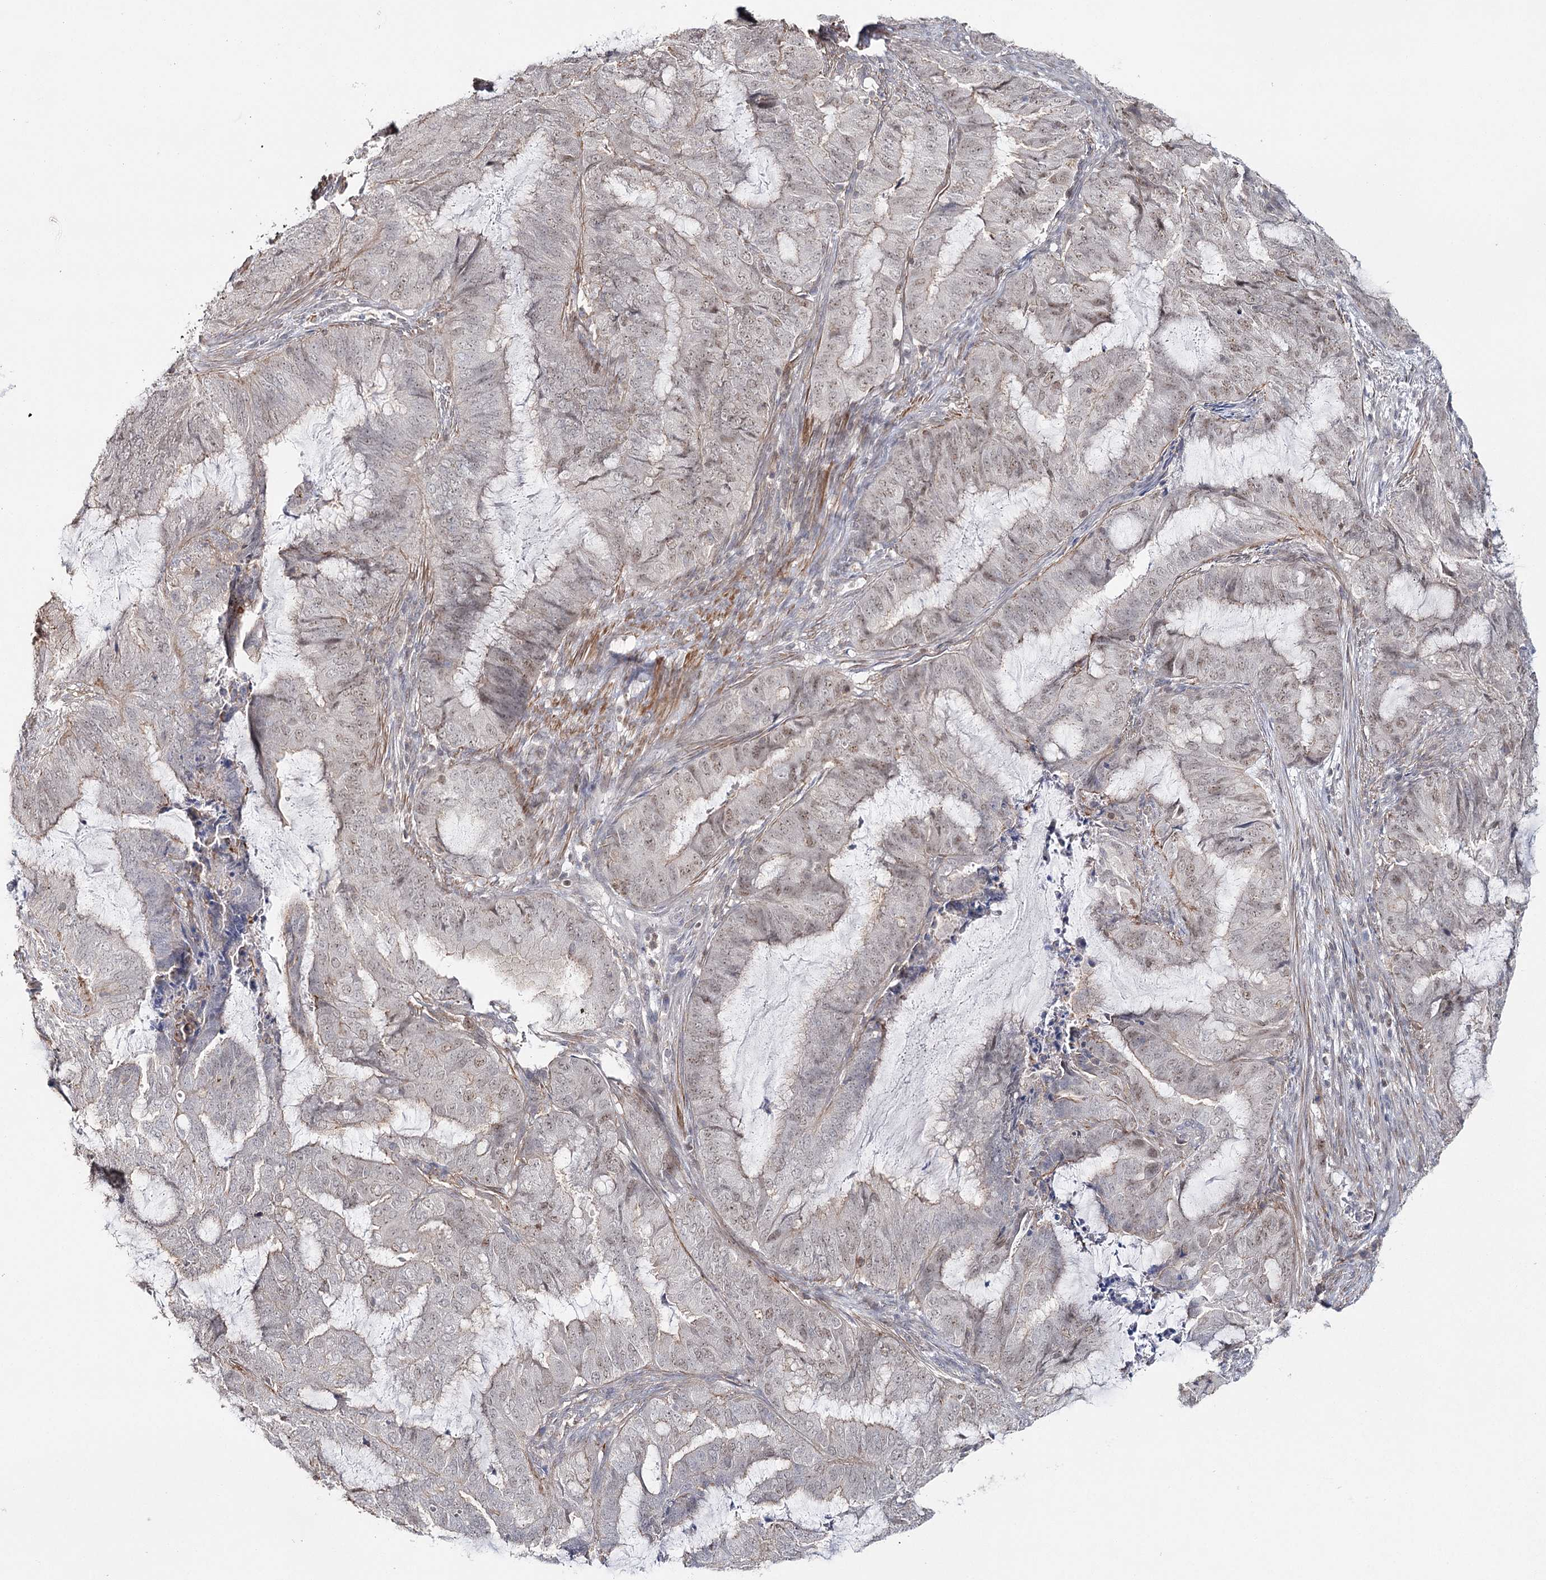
{"staining": {"intensity": "weak", "quantity": "<25%", "location": "nuclear"}, "tissue": "endometrial cancer", "cell_type": "Tumor cells", "image_type": "cancer", "snomed": [{"axis": "morphology", "description": "Adenocarcinoma, NOS"}, {"axis": "topography", "description": "Endometrium"}], "caption": "Immunohistochemistry (IHC) photomicrograph of human adenocarcinoma (endometrial) stained for a protein (brown), which exhibits no positivity in tumor cells.", "gene": "ZC3H8", "patient": {"sex": "female", "age": 51}}